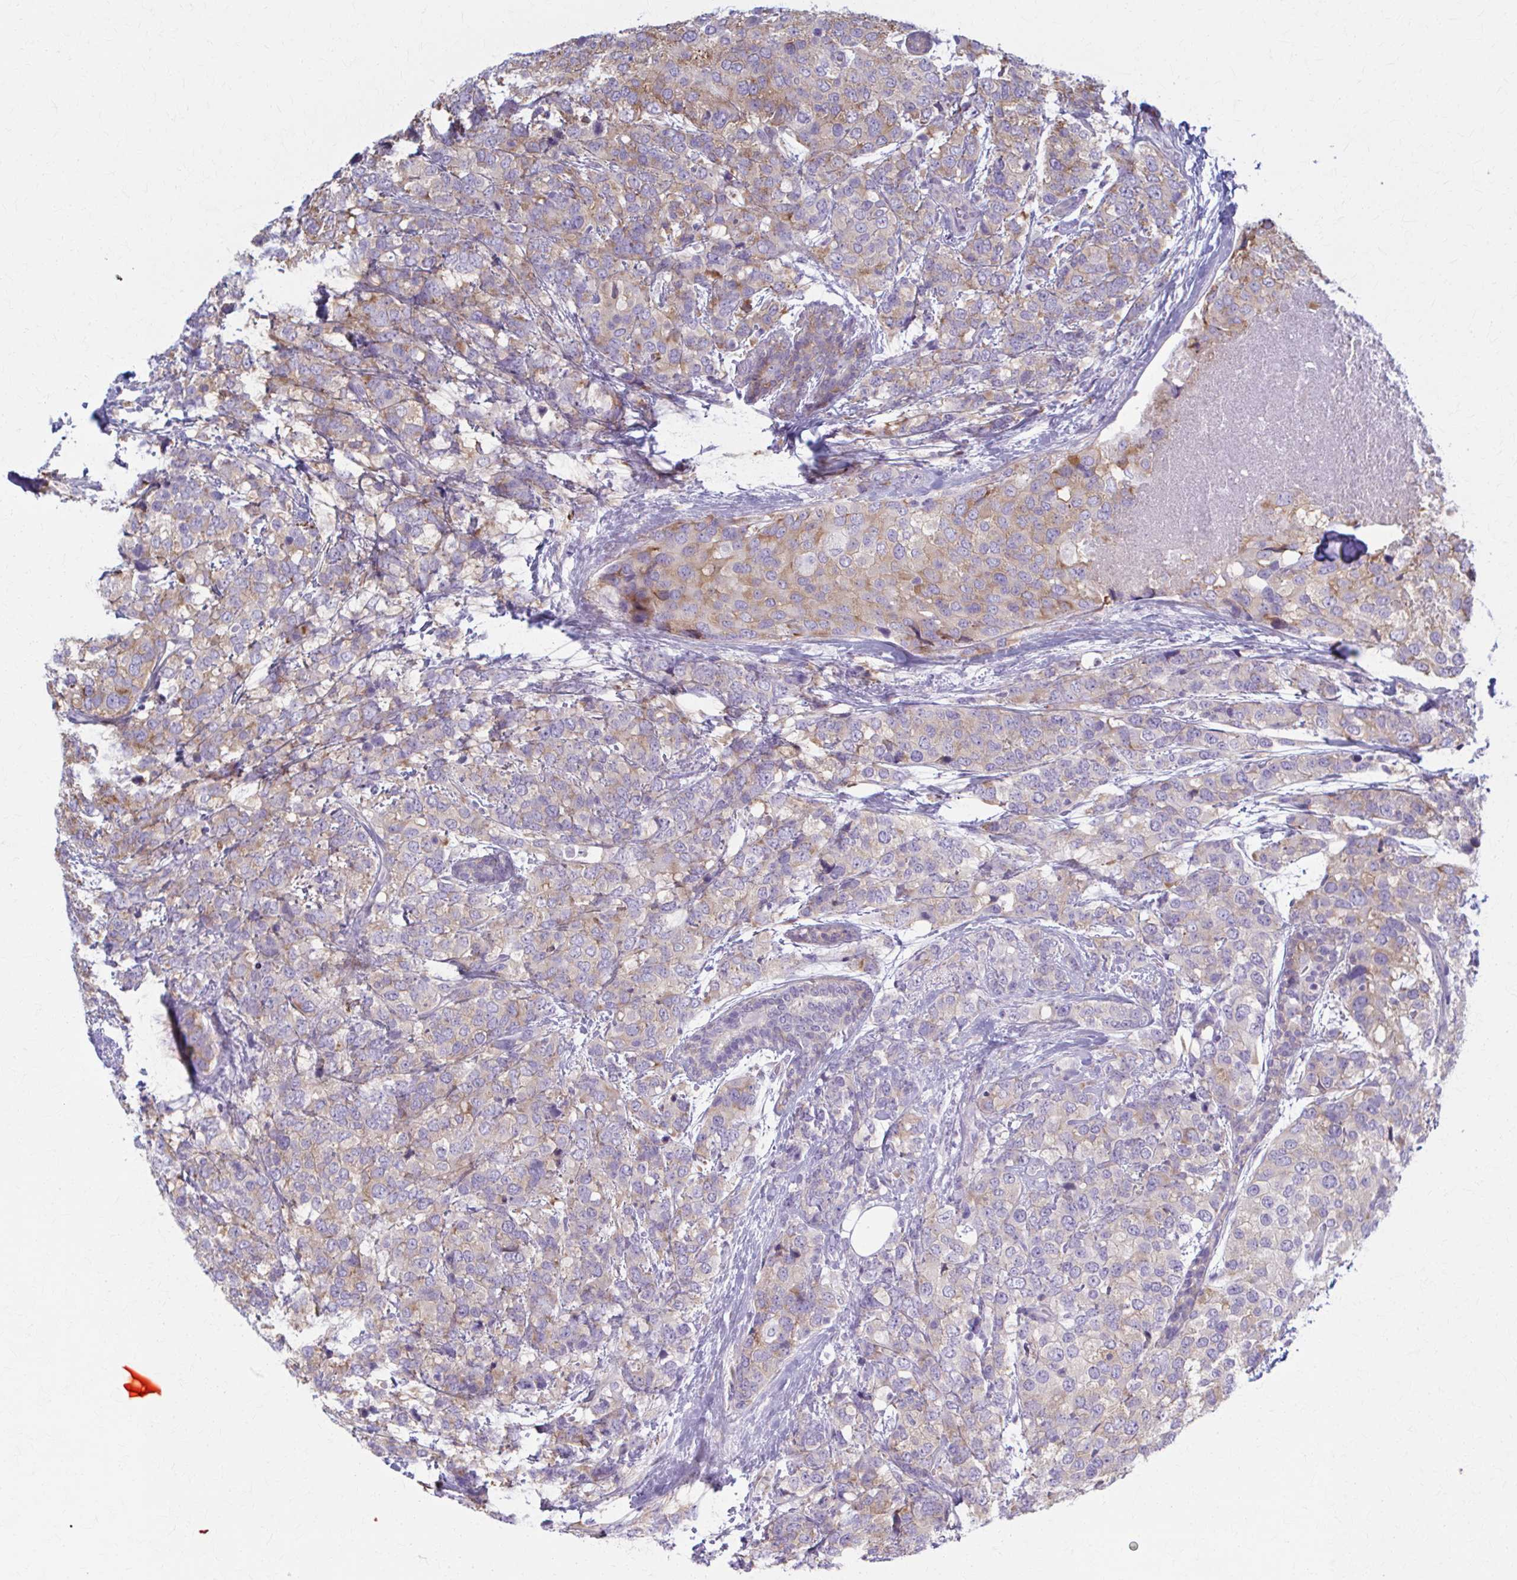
{"staining": {"intensity": "moderate", "quantity": "<25%", "location": "cytoplasmic/membranous"}, "tissue": "breast cancer", "cell_type": "Tumor cells", "image_type": "cancer", "snomed": [{"axis": "morphology", "description": "Lobular carcinoma"}, {"axis": "topography", "description": "Breast"}], "caption": "Tumor cells show moderate cytoplasmic/membranous expression in about <25% of cells in lobular carcinoma (breast).", "gene": "PRKRA", "patient": {"sex": "female", "age": 59}}